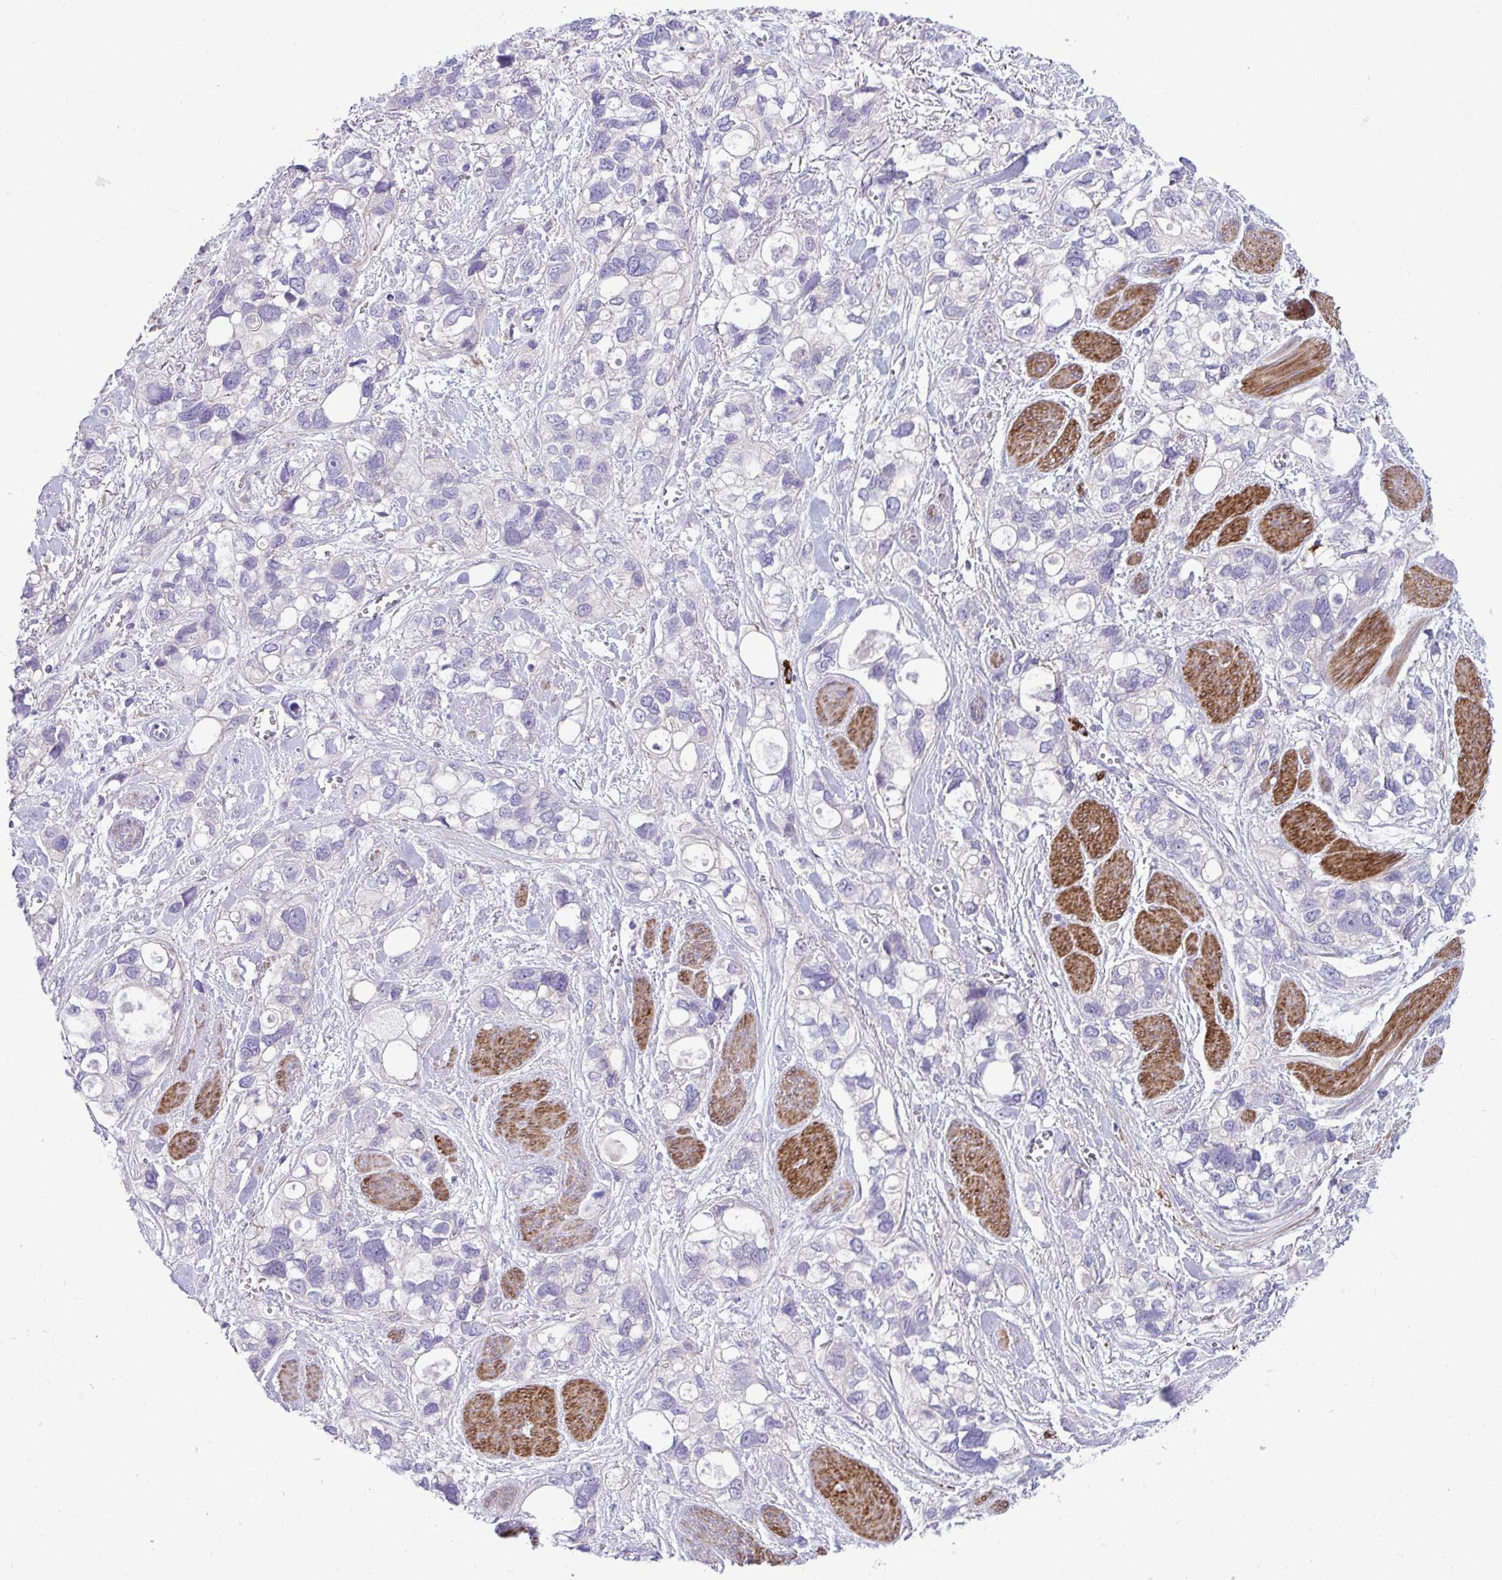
{"staining": {"intensity": "negative", "quantity": "none", "location": "none"}, "tissue": "stomach cancer", "cell_type": "Tumor cells", "image_type": "cancer", "snomed": [{"axis": "morphology", "description": "Adenocarcinoma, NOS"}, {"axis": "topography", "description": "Stomach, upper"}], "caption": "There is no significant staining in tumor cells of stomach adenocarcinoma. Nuclei are stained in blue.", "gene": "PIGZ", "patient": {"sex": "female", "age": 81}}